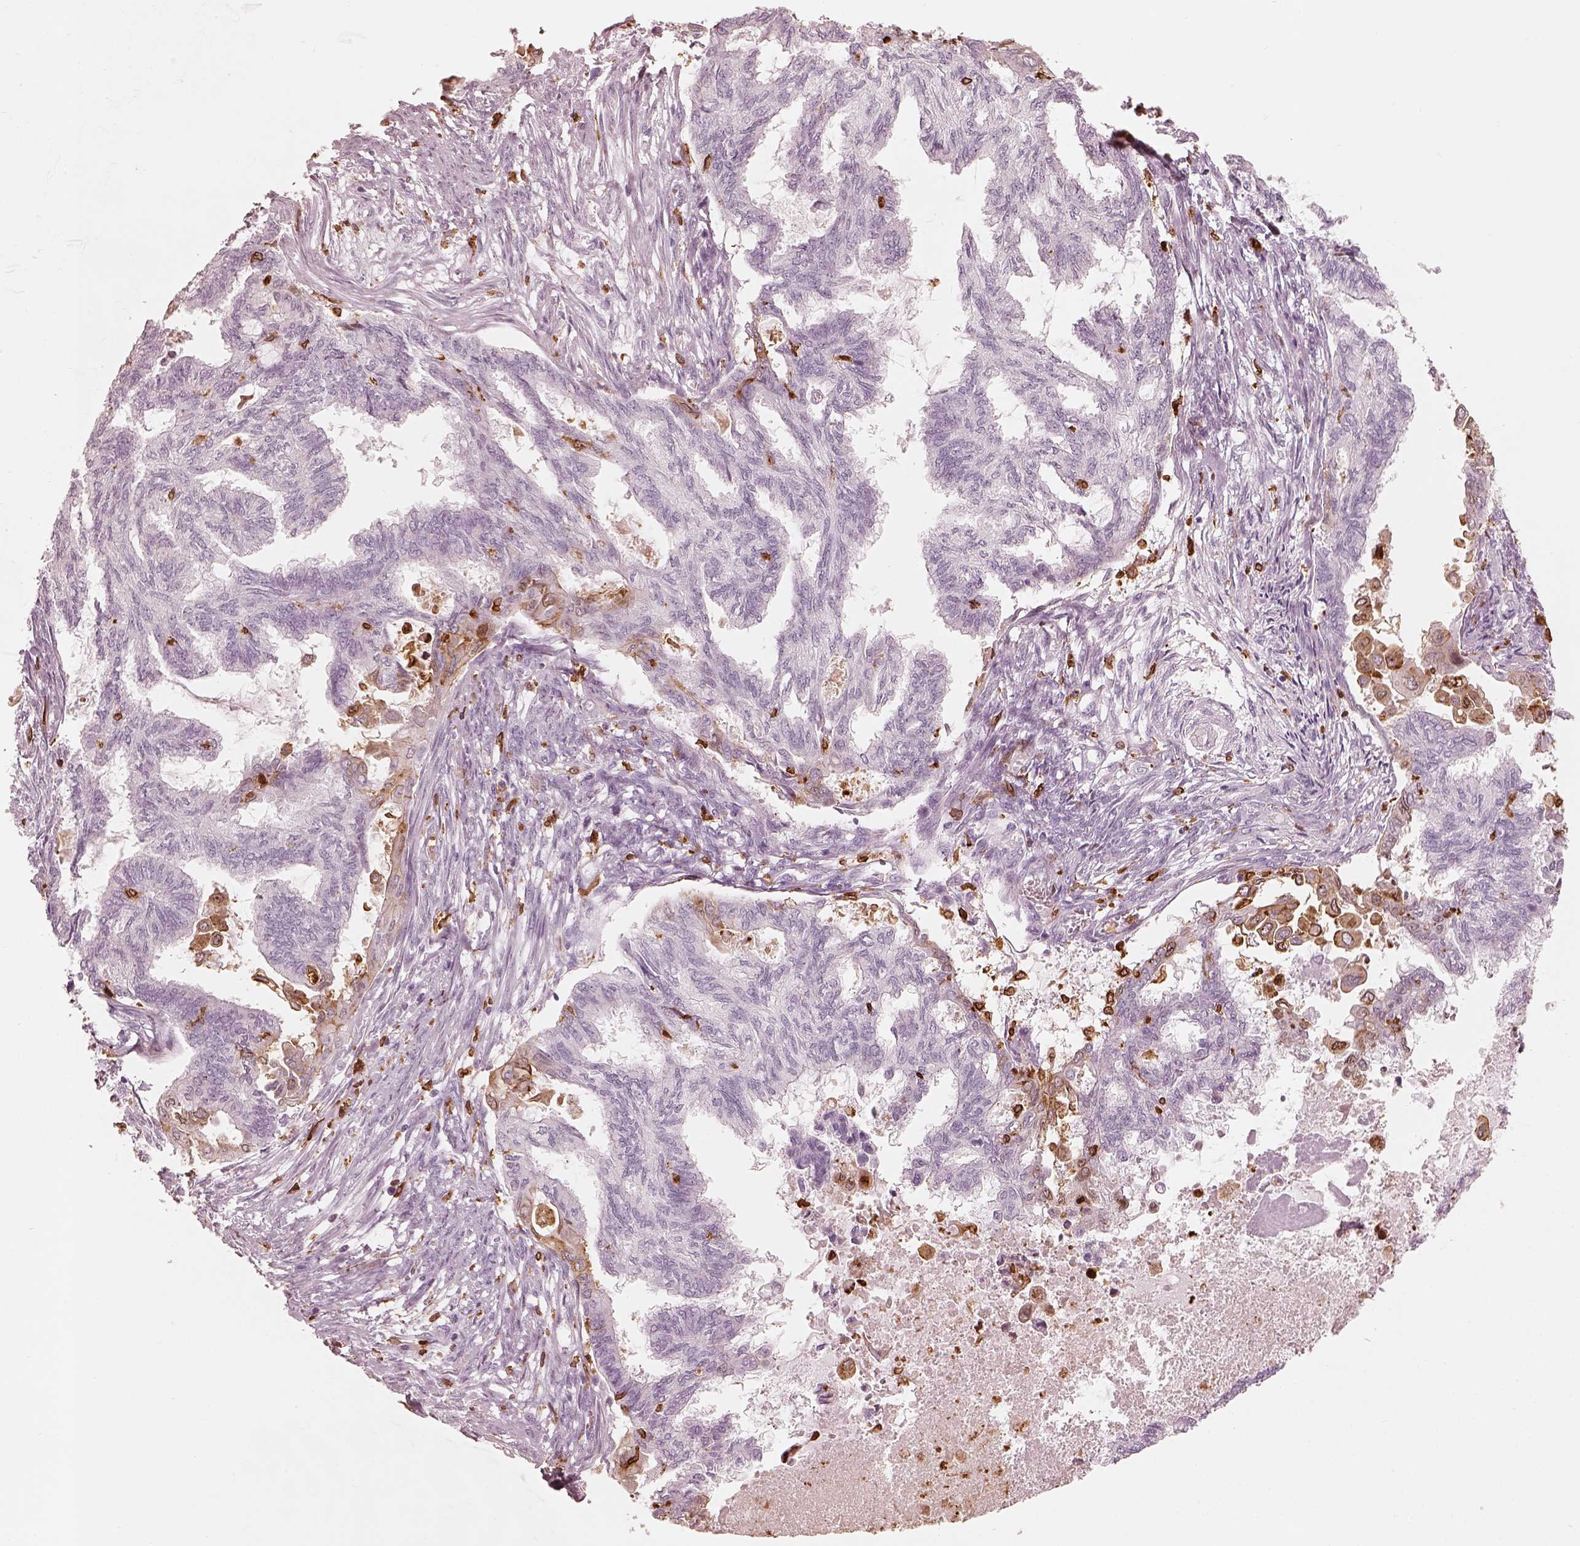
{"staining": {"intensity": "negative", "quantity": "none", "location": "none"}, "tissue": "endometrial cancer", "cell_type": "Tumor cells", "image_type": "cancer", "snomed": [{"axis": "morphology", "description": "Adenocarcinoma, NOS"}, {"axis": "topography", "description": "Endometrium"}], "caption": "Protein analysis of endometrial cancer (adenocarcinoma) demonstrates no significant staining in tumor cells.", "gene": "ALOX5", "patient": {"sex": "female", "age": 86}}